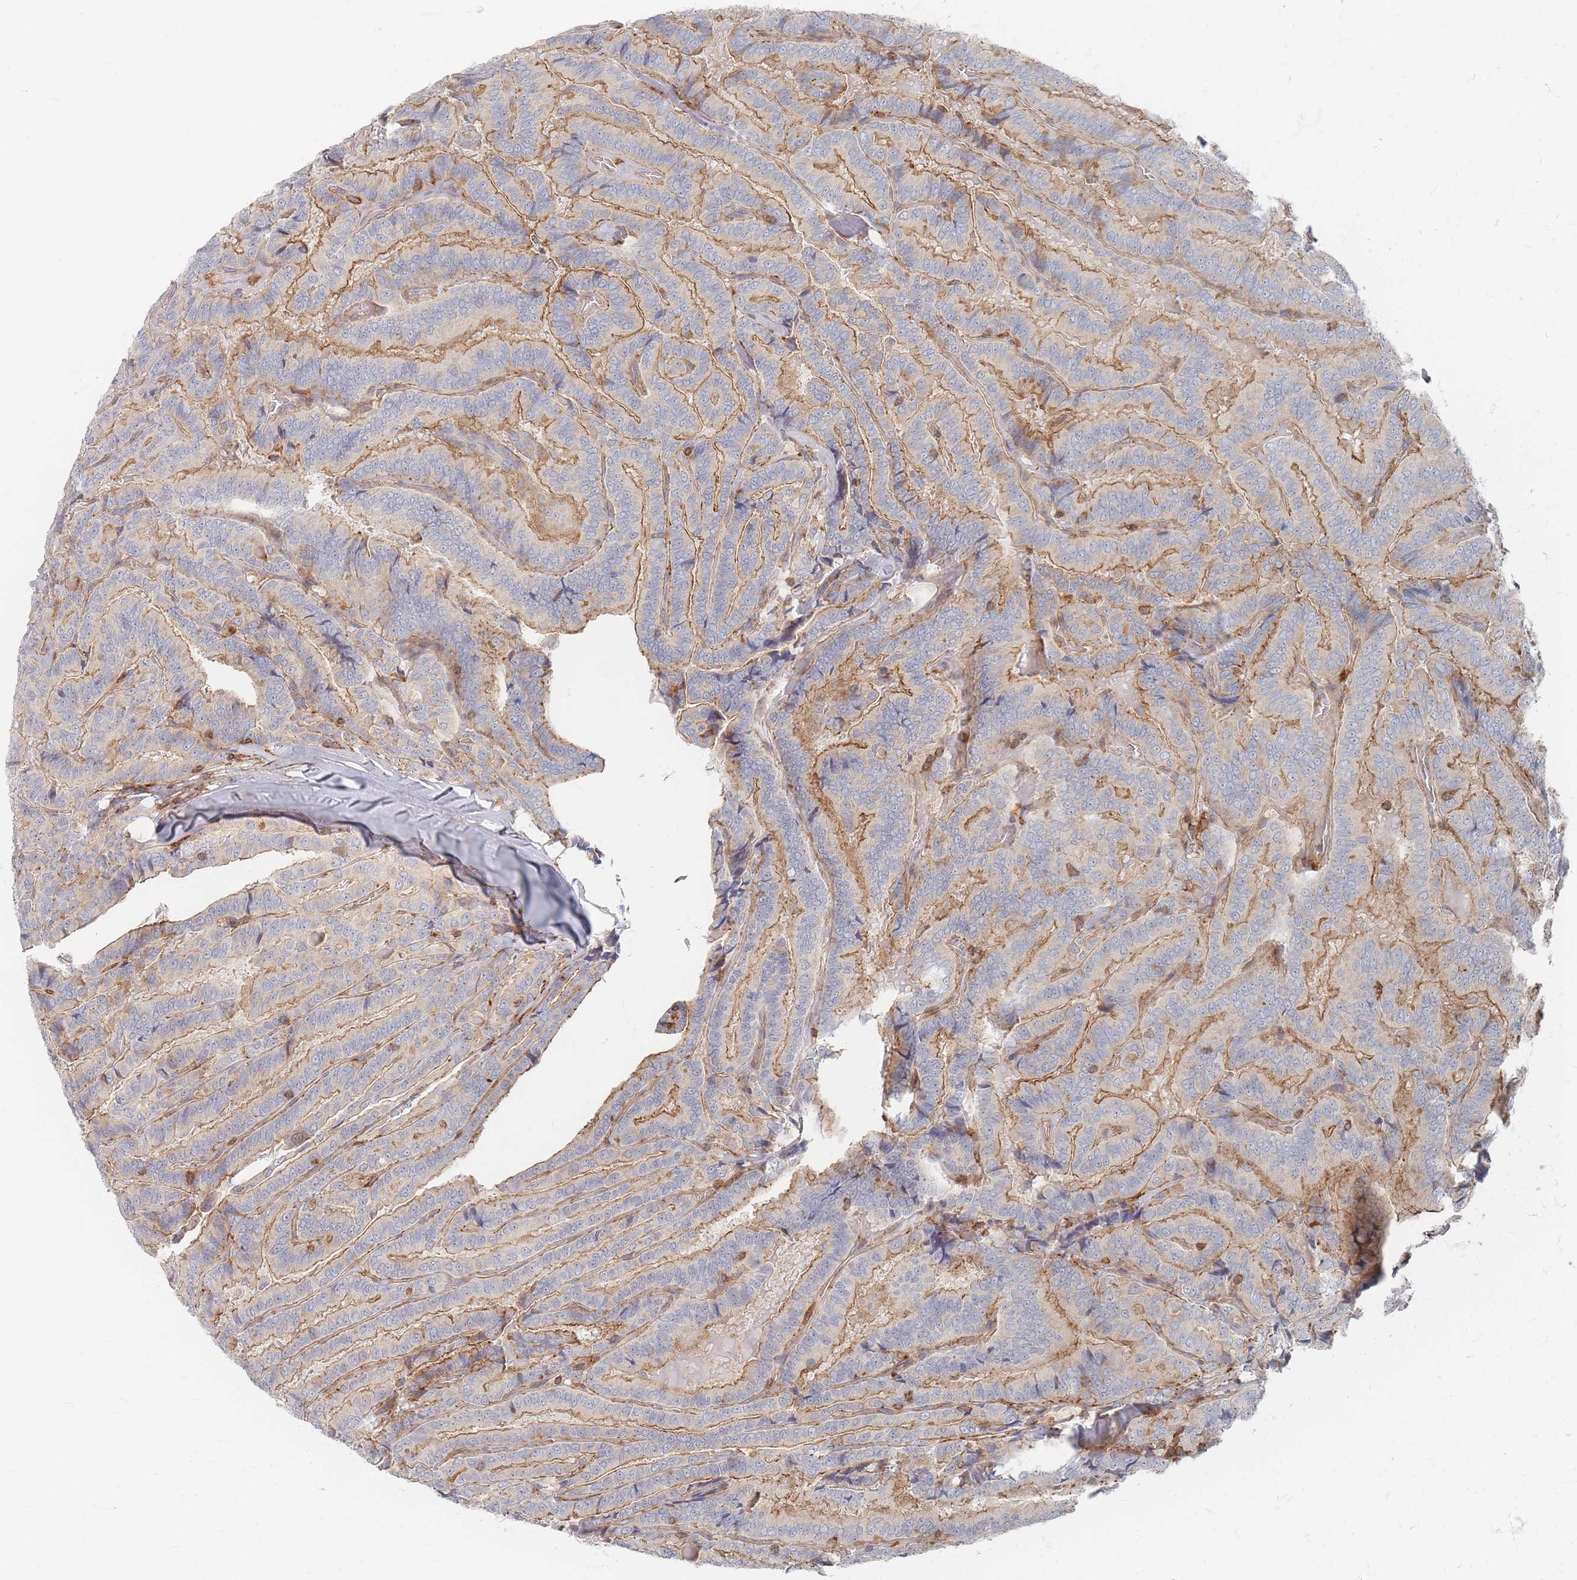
{"staining": {"intensity": "moderate", "quantity": ">75%", "location": "cytoplasmic/membranous"}, "tissue": "thyroid cancer", "cell_type": "Tumor cells", "image_type": "cancer", "snomed": [{"axis": "morphology", "description": "Papillary adenocarcinoma, NOS"}, {"axis": "topography", "description": "Thyroid gland"}], "caption": "Moderate cytoplasmic/membranous protein expression is present in approximately >75% of tumor cells in papillary adenocarcinoma (thyroid).", "gene": "ZNF852", "patient": {"sex": "male", "age": 61}}